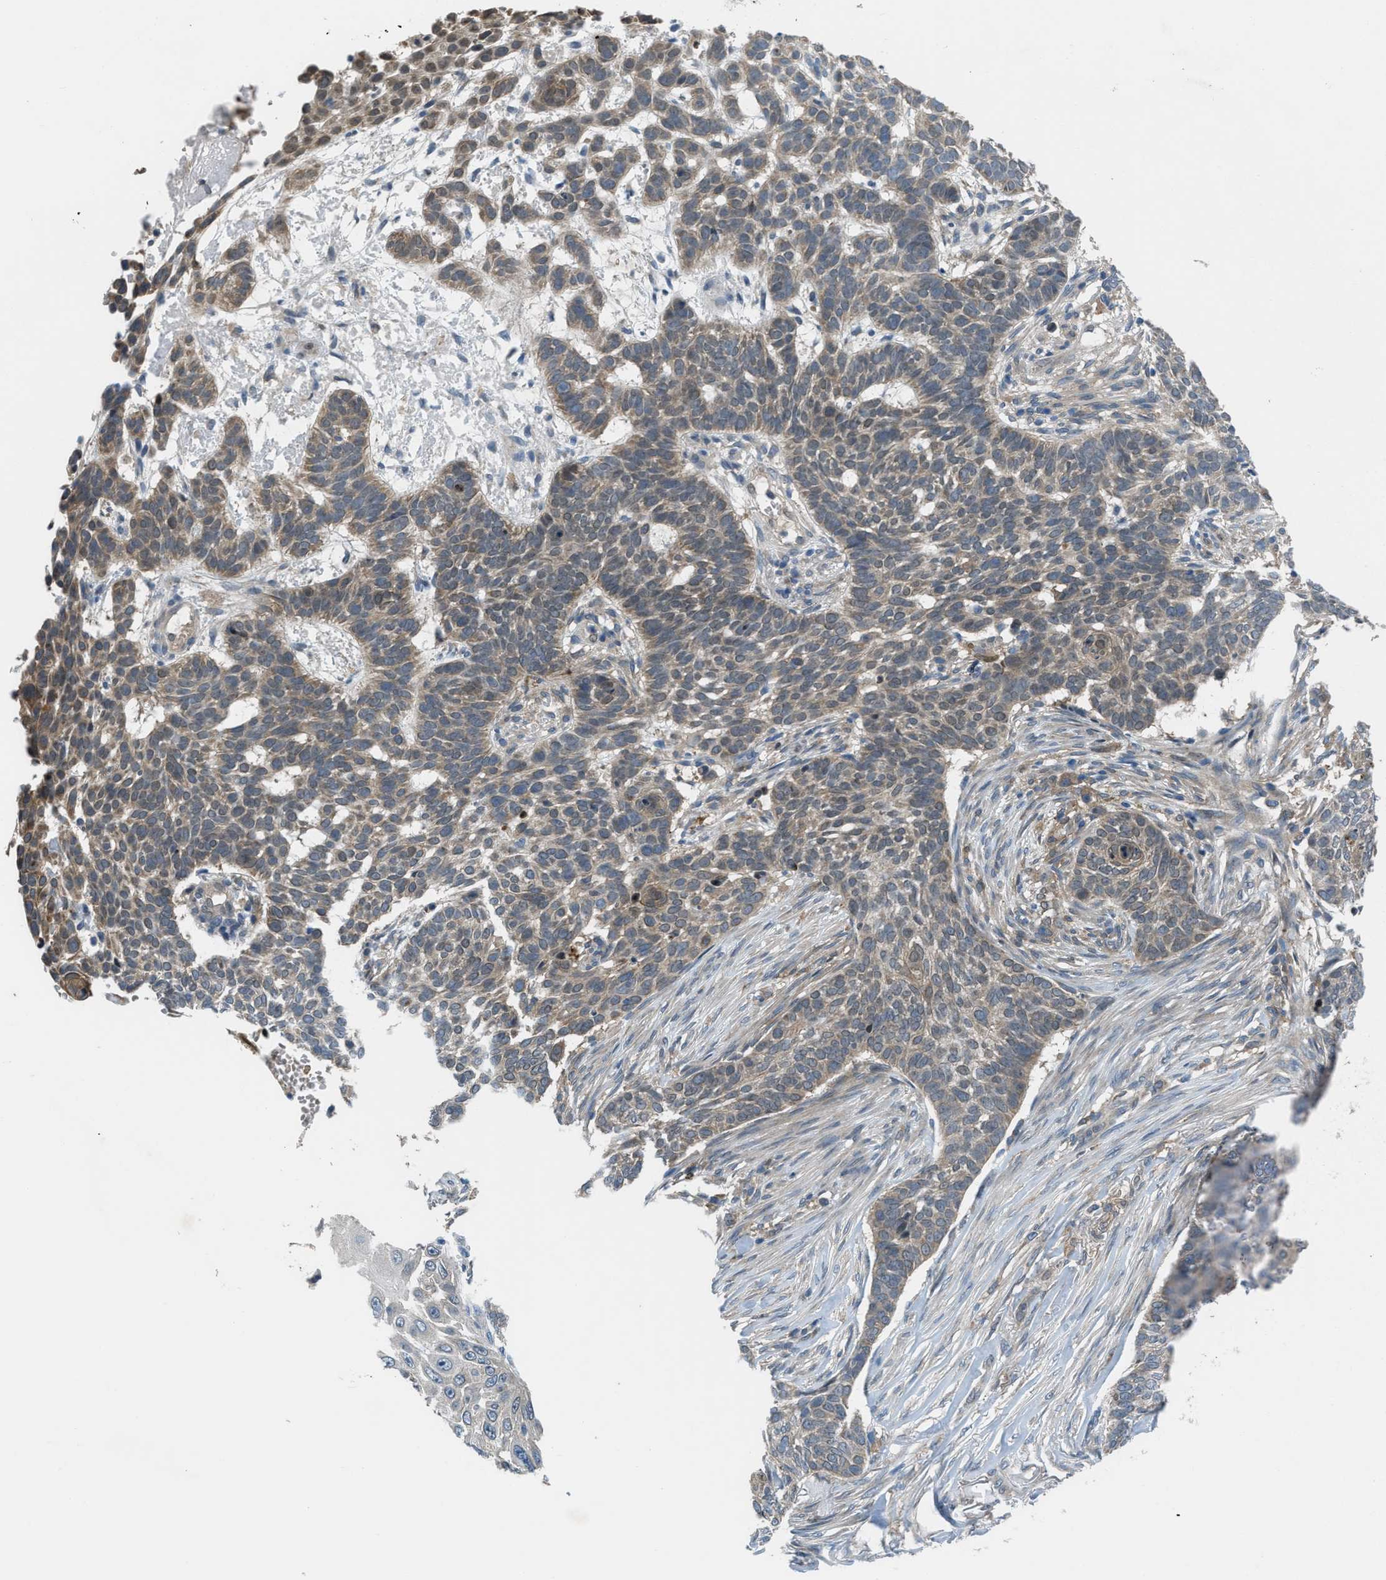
{"staining": {"intensity": "weak", "quantity": ">75%", "location": "cytoplasmic/membranous"}, "tissue": "skin cancer", "cell_type": "Tumor cells", "image_type": "cancer", "snomed": [{"axis": "morphology", "description": "Basal cell carcinoma"}, {"axis": "topography", "description": "Skin"}], "caption": "Immunohistochemical staining of skin cancer shows weak cytoplasmic/membranous protein positivity in about >75% of tumor cells. Immunohistochemistry (ihc) stains the protein in brown and the nuclei are stained blue.", "gene": "BAZ2B", "patient": {"sex": "male", "age": 85}}